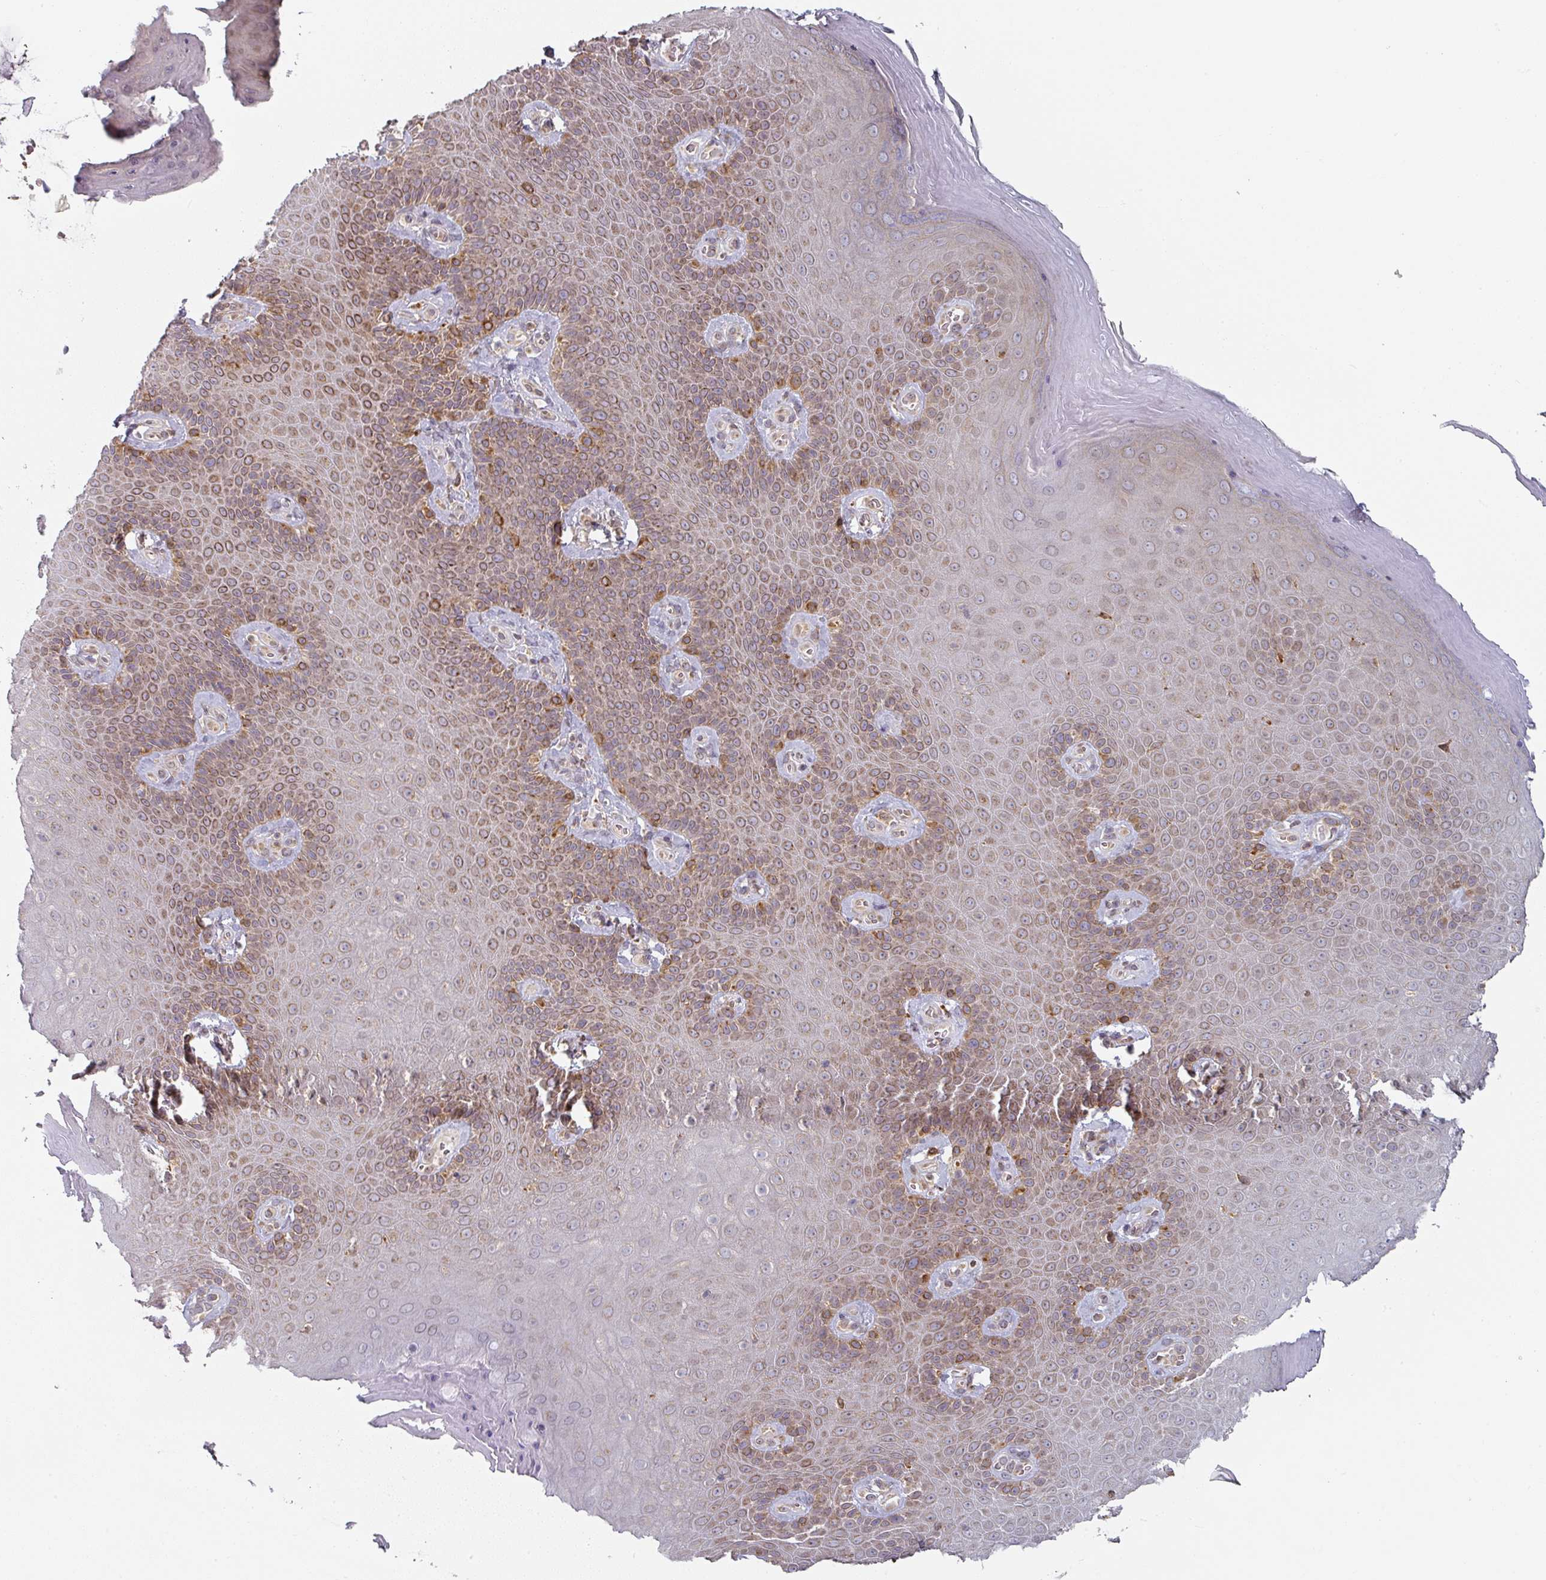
{"staining": {"intensity": "moderate", "quantity": ">75%", "location": "cytoplasmic/membranous"}, "tissue": "skin", "cell_type": "Epidermal cells", "image_type": "normal", "snomed": [{"axis": "morphology", "description": "Normal tissue, NOS"}, {"axis": "topography", "description": "Anal"}, {"axis": "topography", "description": "Peripheral nerve tissue"}], "caption": "Moderate cytoplasmic/membranous staining for a protein is seen in about >75% of epidermal cells of unremarkable skin using IHC.", "gene": "TAPT1", "patient": {"sex": "male", "age": 53}}